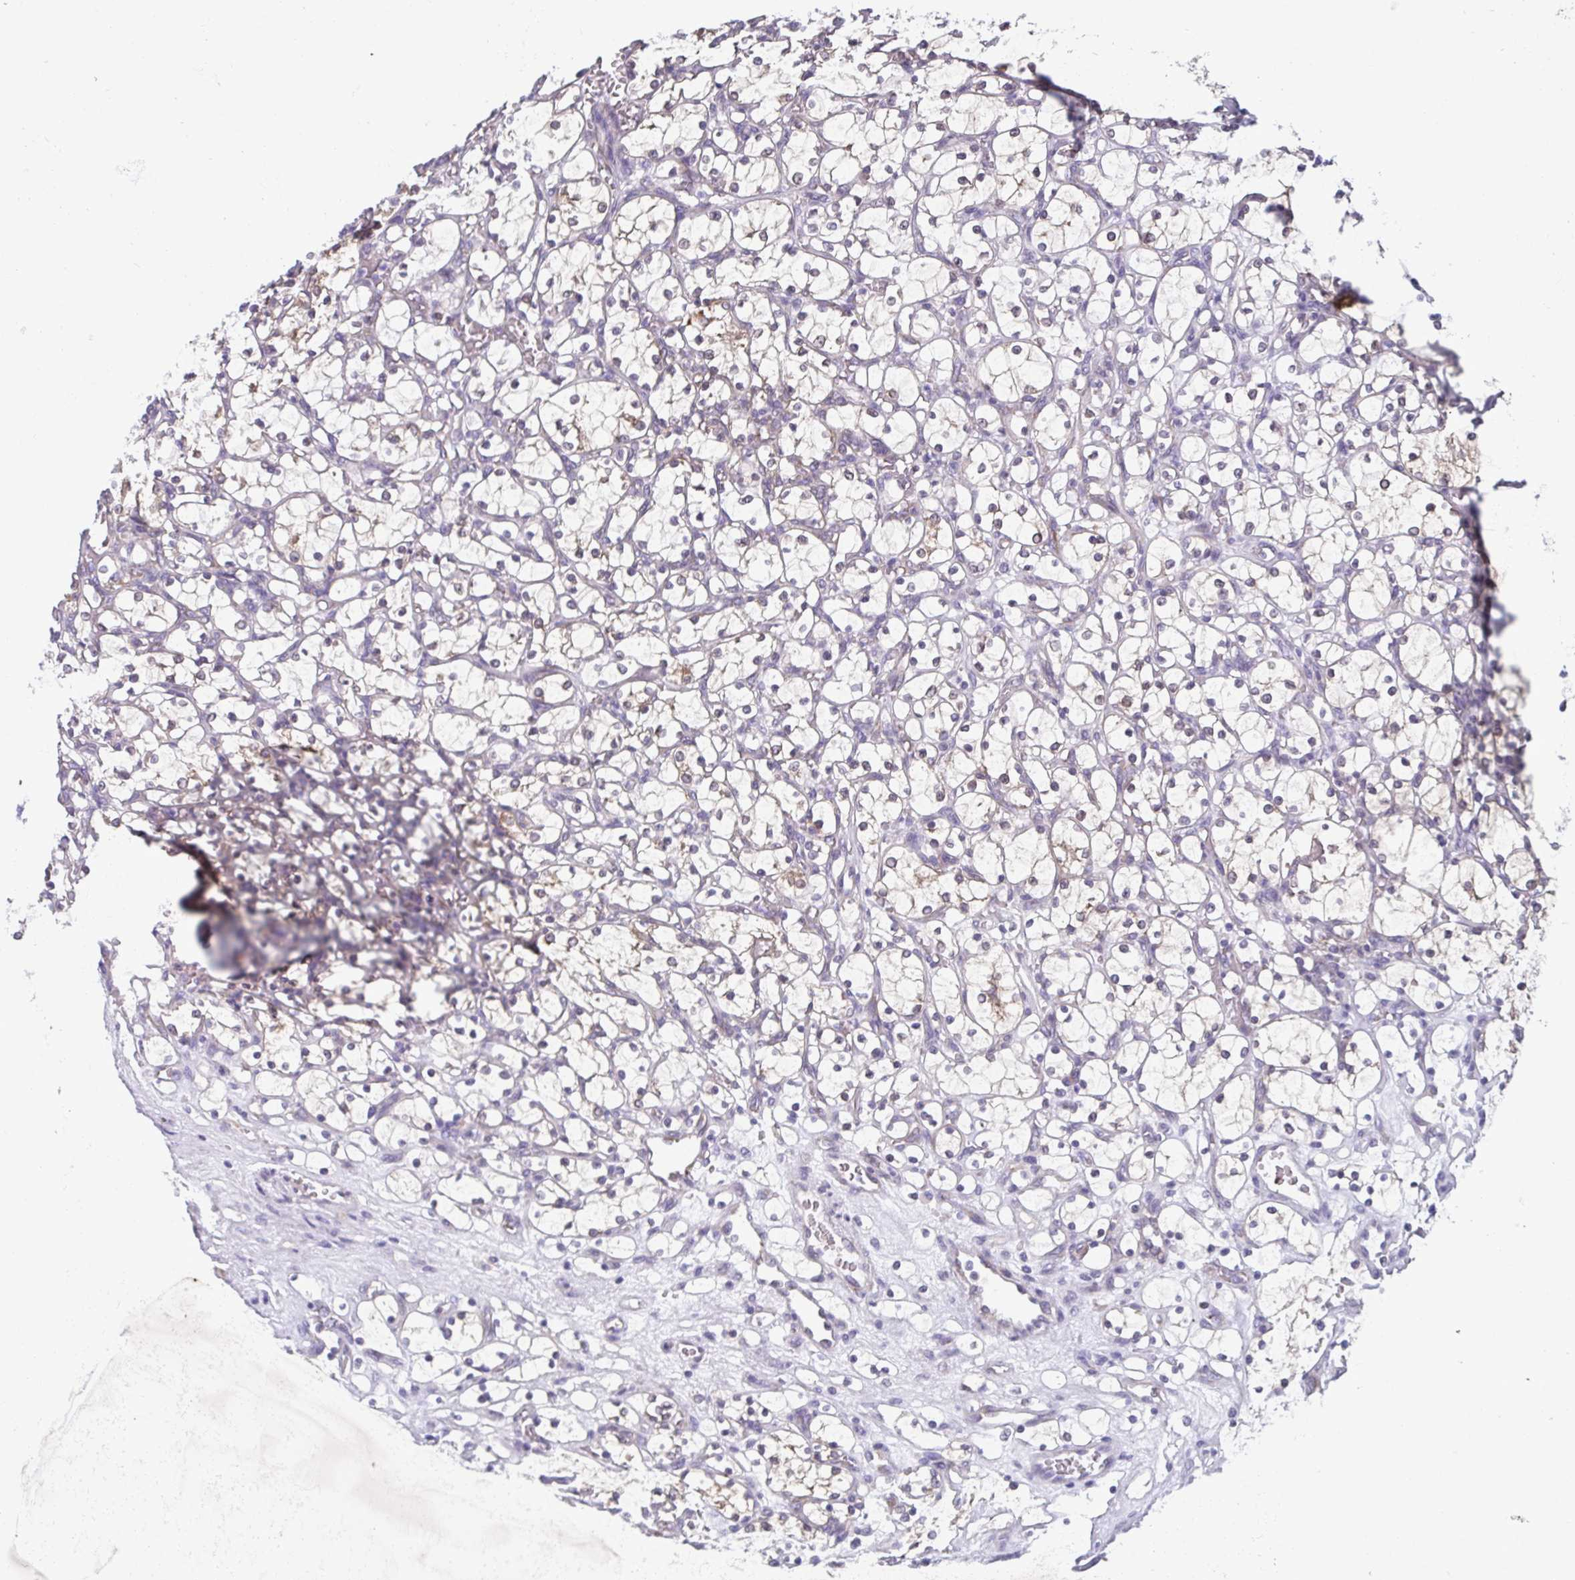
{"staining": {"intensity": "weak", "quantity": "<25%", "location": "cytoplasmic/membranous"}, "tissue": "renal cancer", "cell_type": "Tumor cells", "image_type": "cancer", "snomed": [{"axis": "morphology", "description": "Adenocarcinoma, NOS"}, {"axis": "topography", "description": "Kidney"}], "caption": "Human renal cancer (adenocarcinoma) stained for a protein using IHC shows no positivity in tumor cells.", "gene": "TMEM108", "patient": {"sex": "female", "age": 69}}